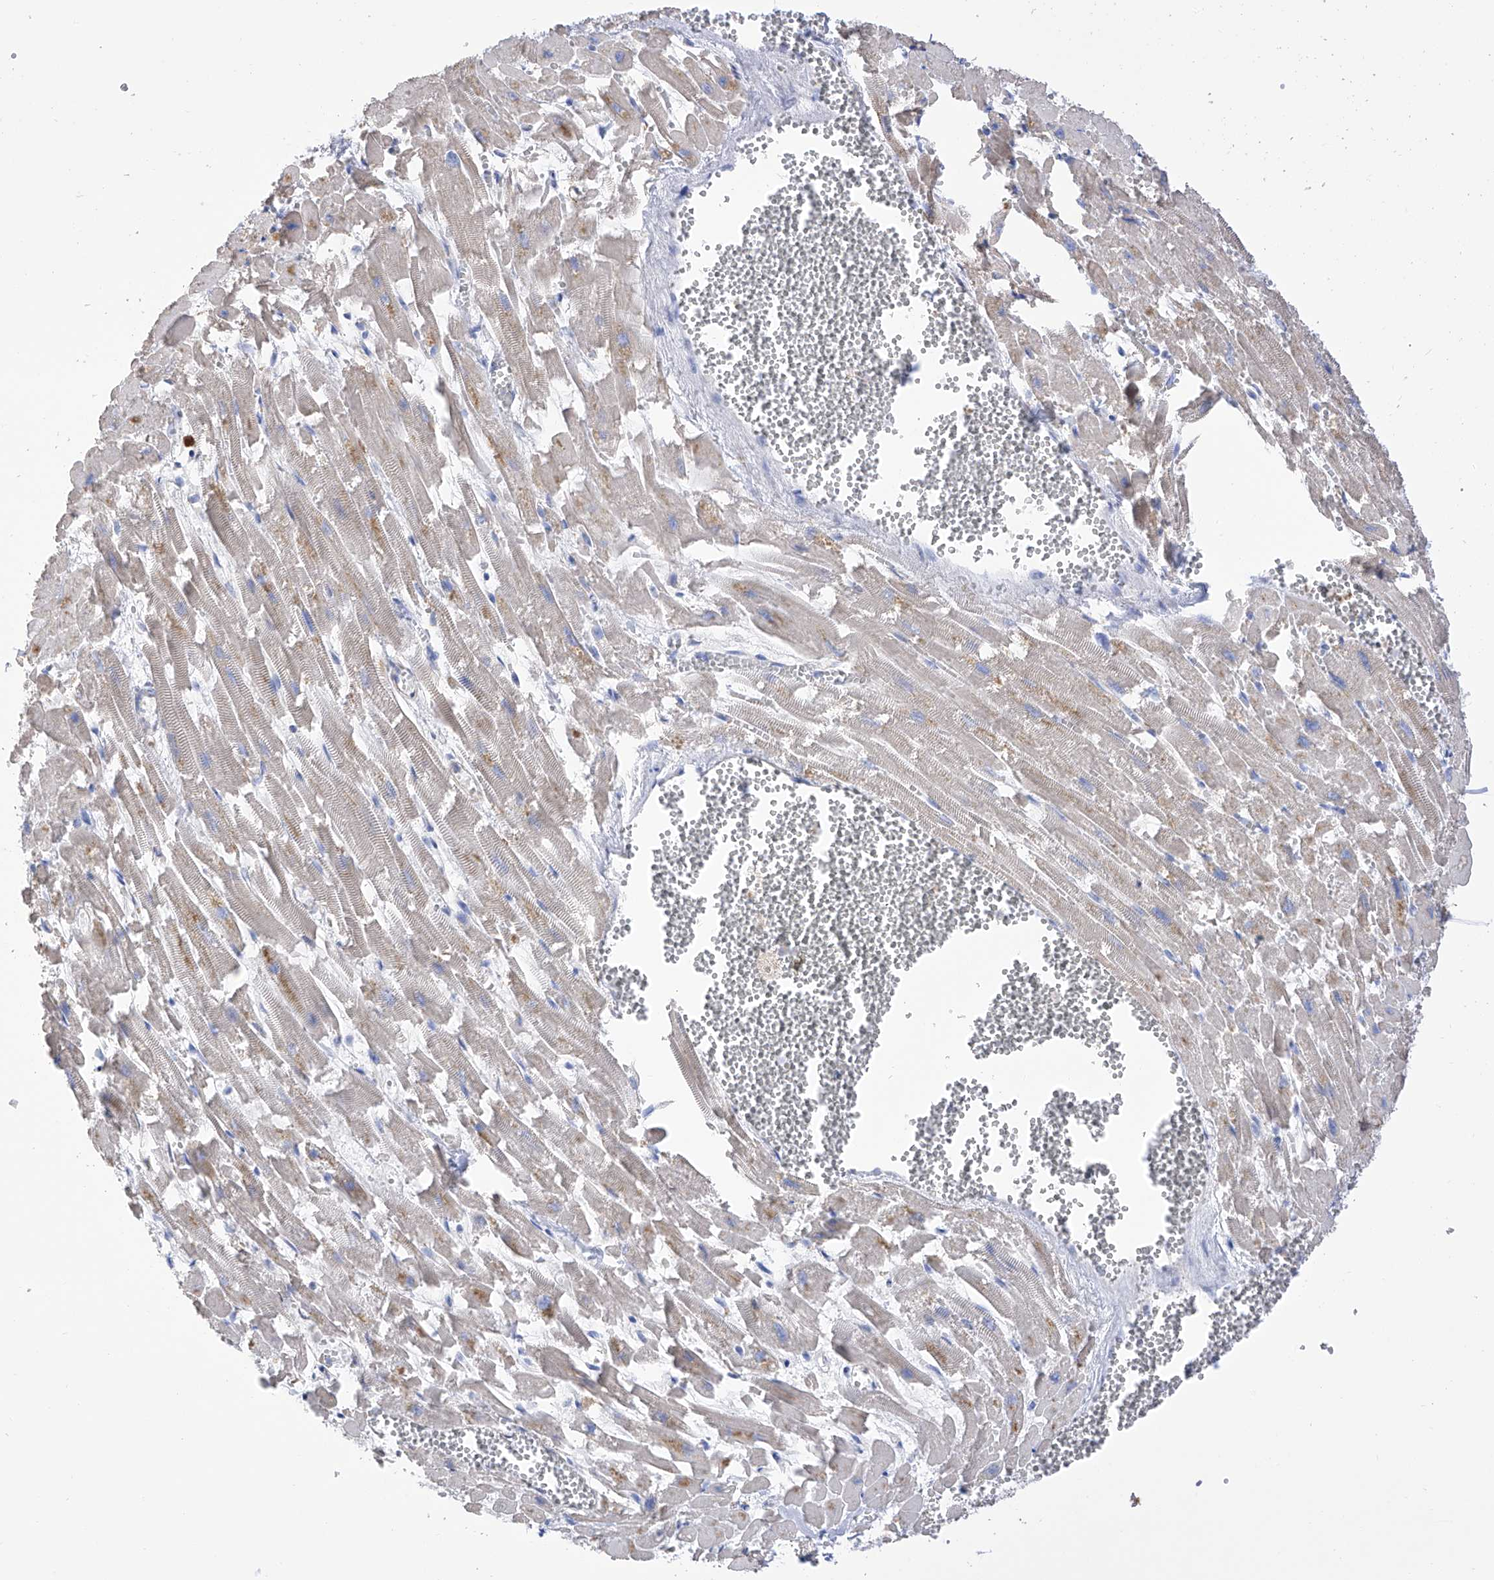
{"staining": {"intensity": "weak", "quantity": "<25%", "location": "cytoplasmic/membranous"}, "tissue": "heart muscle", "cell_type": "Cardiomyocytes", "image_type": "normal", "snomed": [{"axis": "morphology", "description": "Normal tissue, NOS"}, {"axis": "topography", "description": "Heart"}], "caption": "Cardiomyocytes show no significant protein positivity in unremarkable heart muscle. The staining was performed using DAB (3,3'-diaminobenzidine) to visualize the protein expression in brown, while the nuclei were stained in blue with hematoxylin (Magnification: 20x).", "gene": "FLG", "patient": {"sex": "female", "age": 64}}